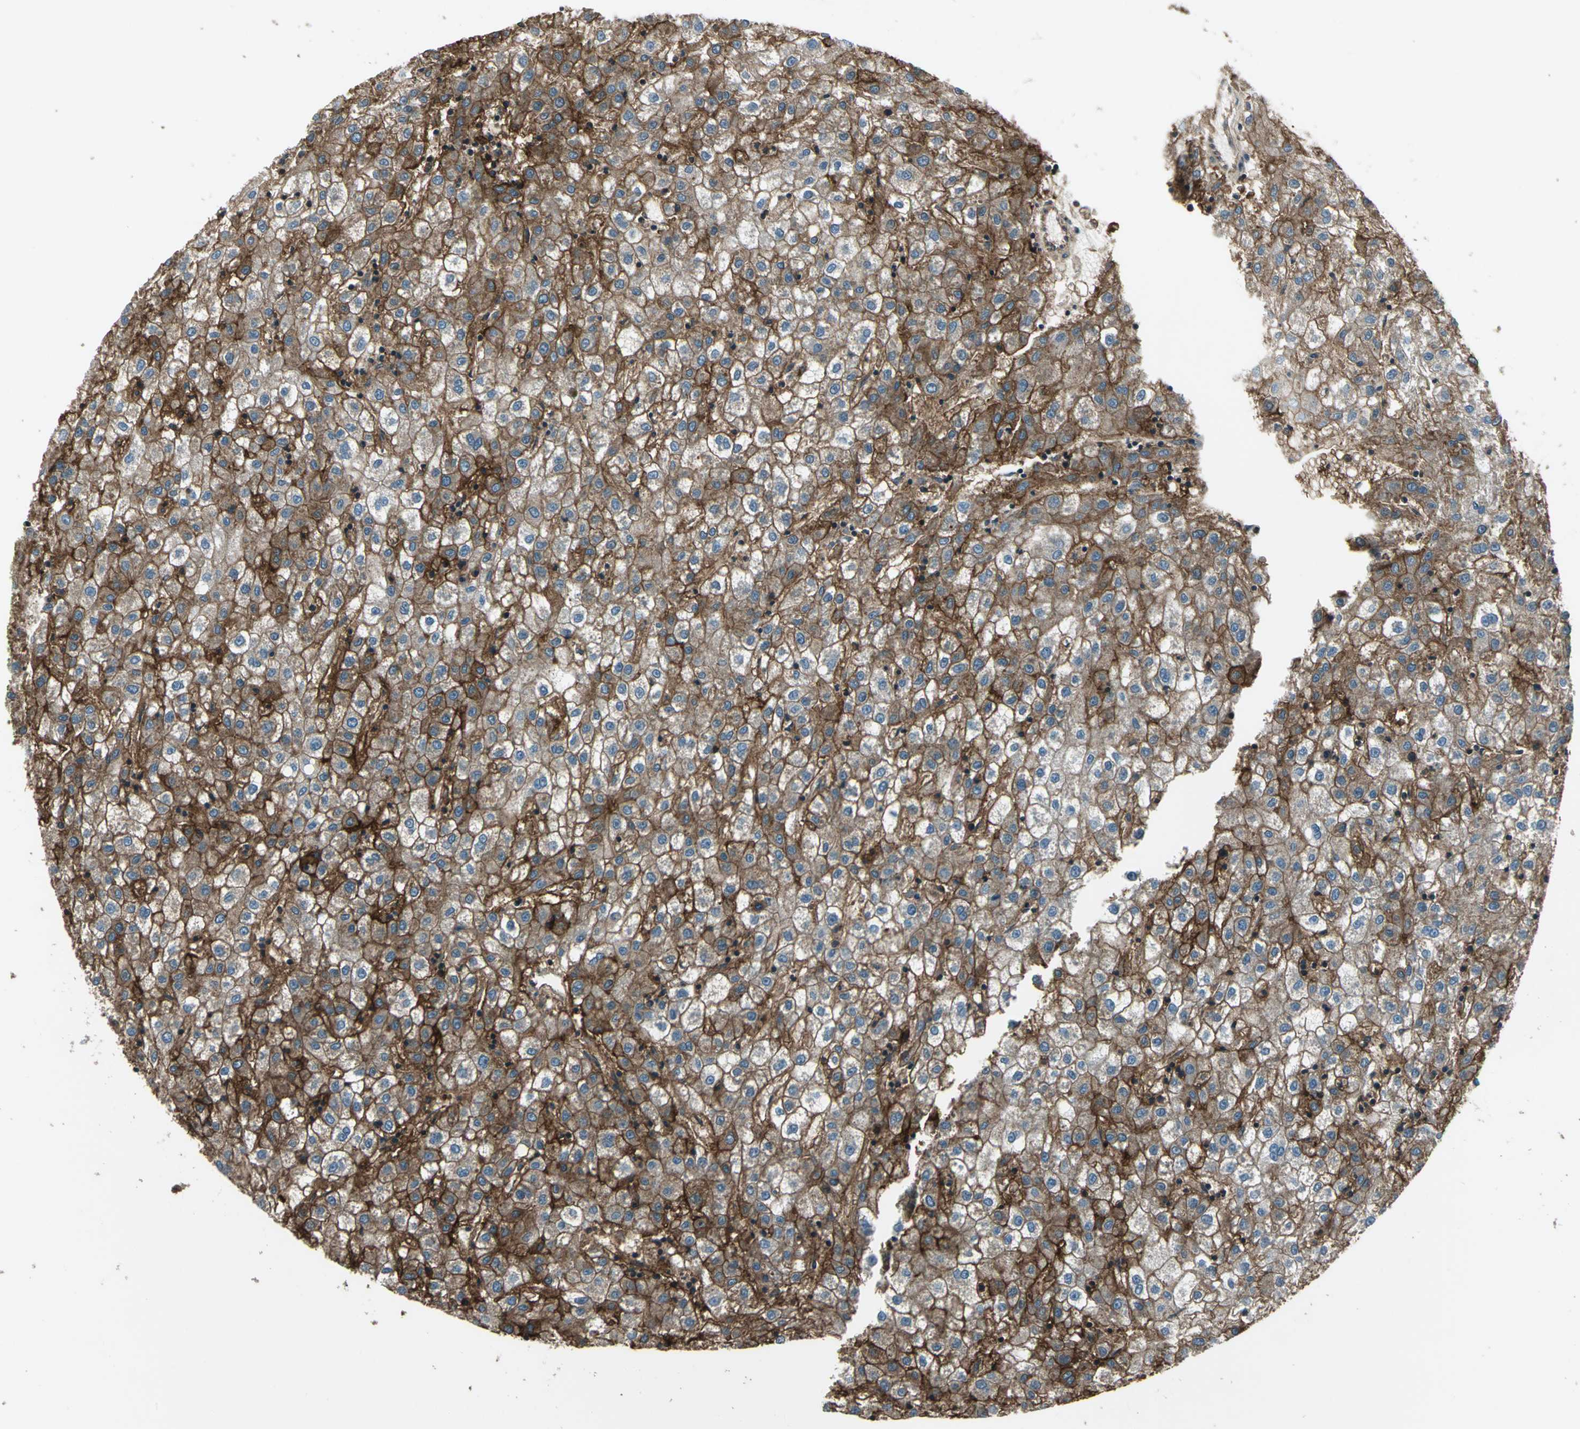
{"staining": {"intensity": "moderate", "quantity": ">75%", "location": "cytoplasmic/membranous"}, "tissue": "liver cancer", "cell_type": "Tumor cells", "image_type": "cancer", "snomed": [{"axis": "morphology", "description": "Carcinoma, Hepatocellular, NOS"}, {"axis": "topography", "description": "Liver"}], "caption": "Liver cancer stained with DAB IHC displays medium levels of moderate cytoplasmic/membranous expression in about >75% of tumor cells. (Stains: DAB (3,3'-diaminobenzidine) in brown, nuclei in blue, Microscopy: brightfield microscopy at high magnification).", "gene": "NR2C2", "patient": {"sex": "male", "age": 72}}